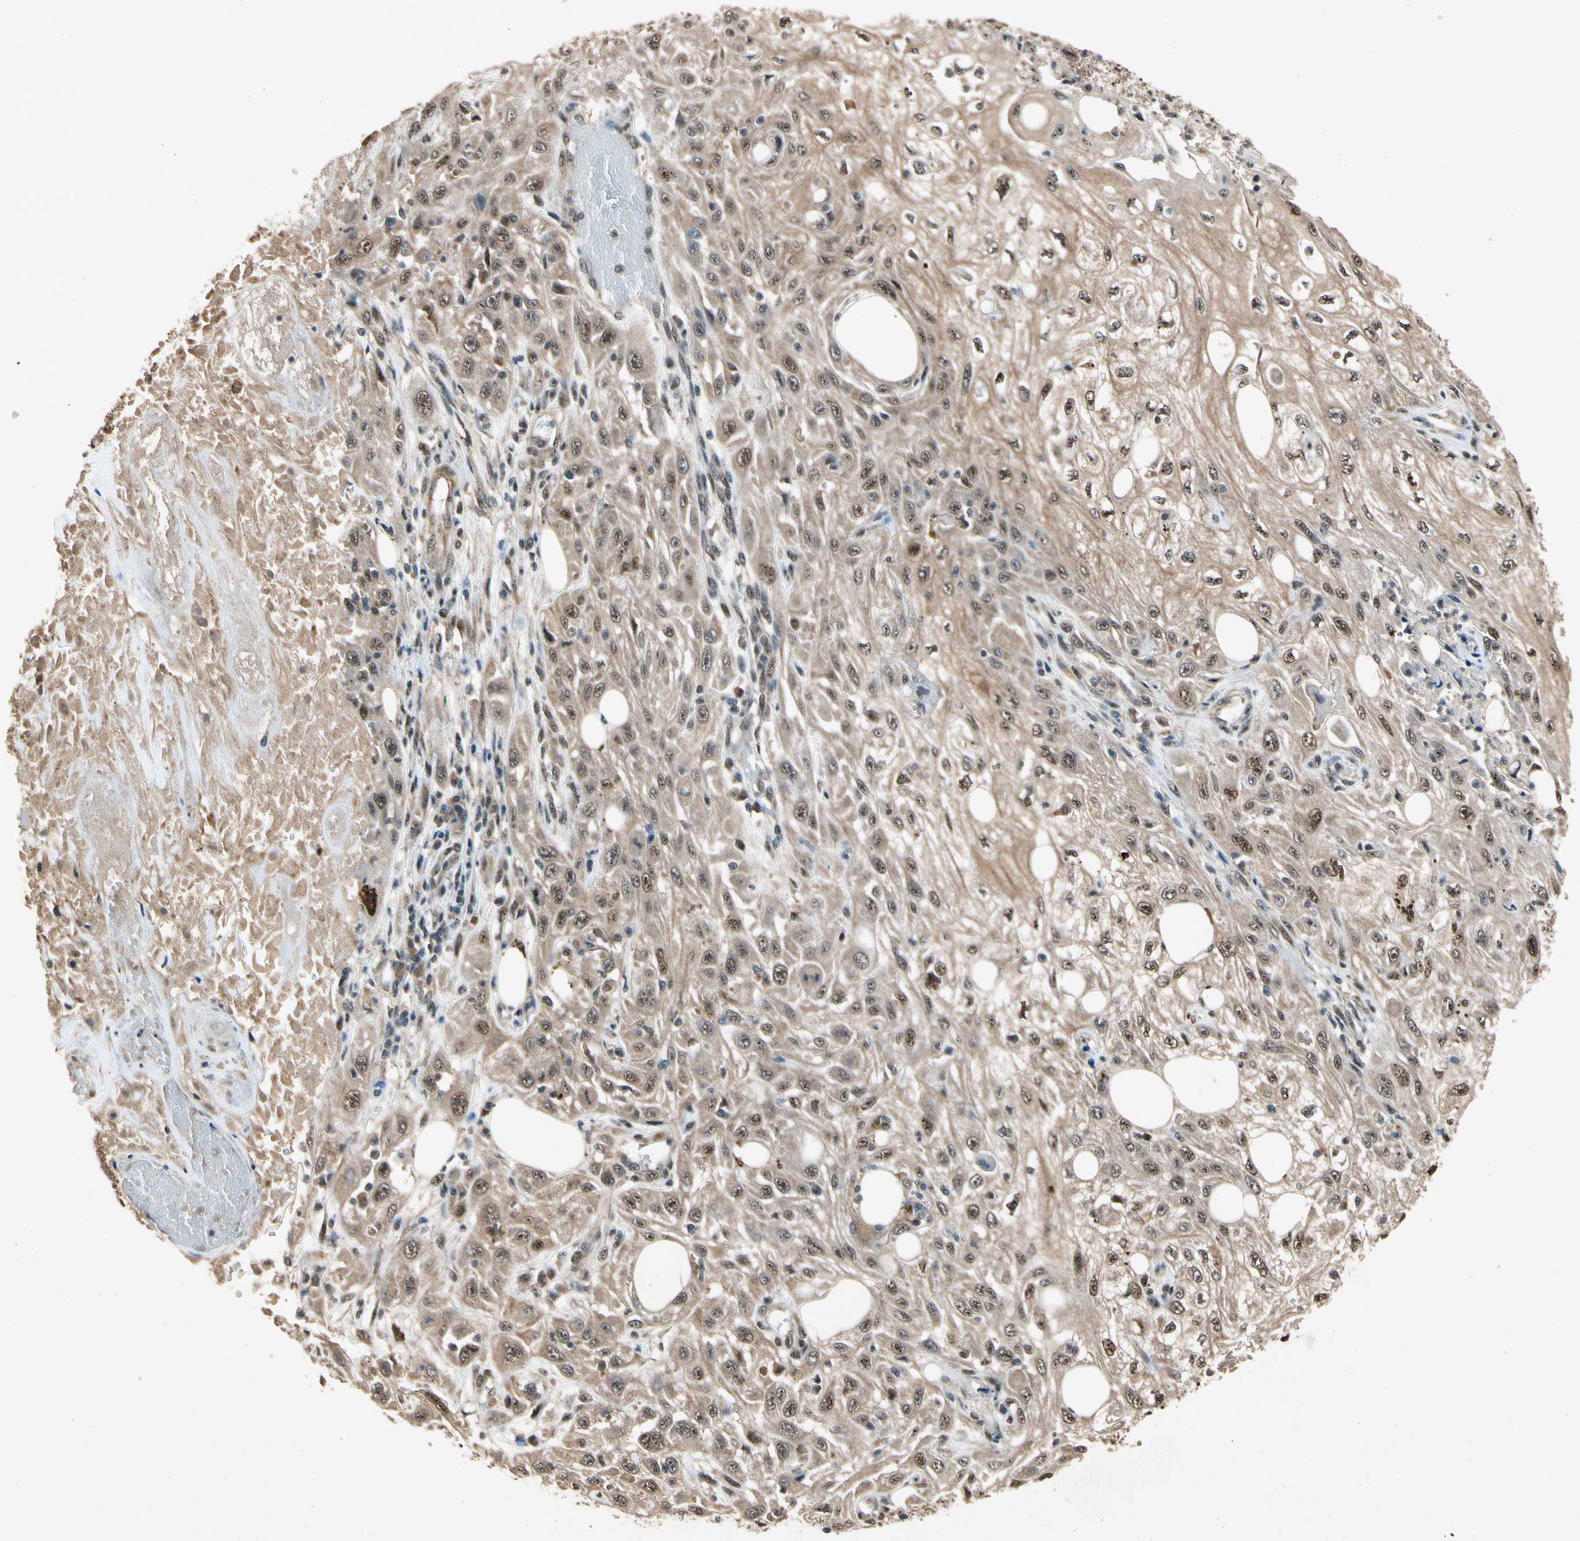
{"staining": {"intensity": "moderate", "quantity": ">75%", "location": "cytoplasmic/membranous,nuclear"}, "tissue": "skin cancer", "cell_type": "Tumor cells", "image_type": "cancer", "snomed": [{"axis": "morphology", "description": "Squamous cell carcinoma, NOS"}, {"axis": "topography", "description": "Skin"}], "caption": "Protein expression analysis of human skin cancer (squamous cell carcinoma) reveals moderate cytoplasmic/membranous and nuclear positivity in approximately >75% of tumor cells. Using DAB (brown) and hematoxylin (blue) stains, captured at high magnification using brightfield microscopy.", "gene": "PML", "patient": {"sex": "male", "age": 75}}